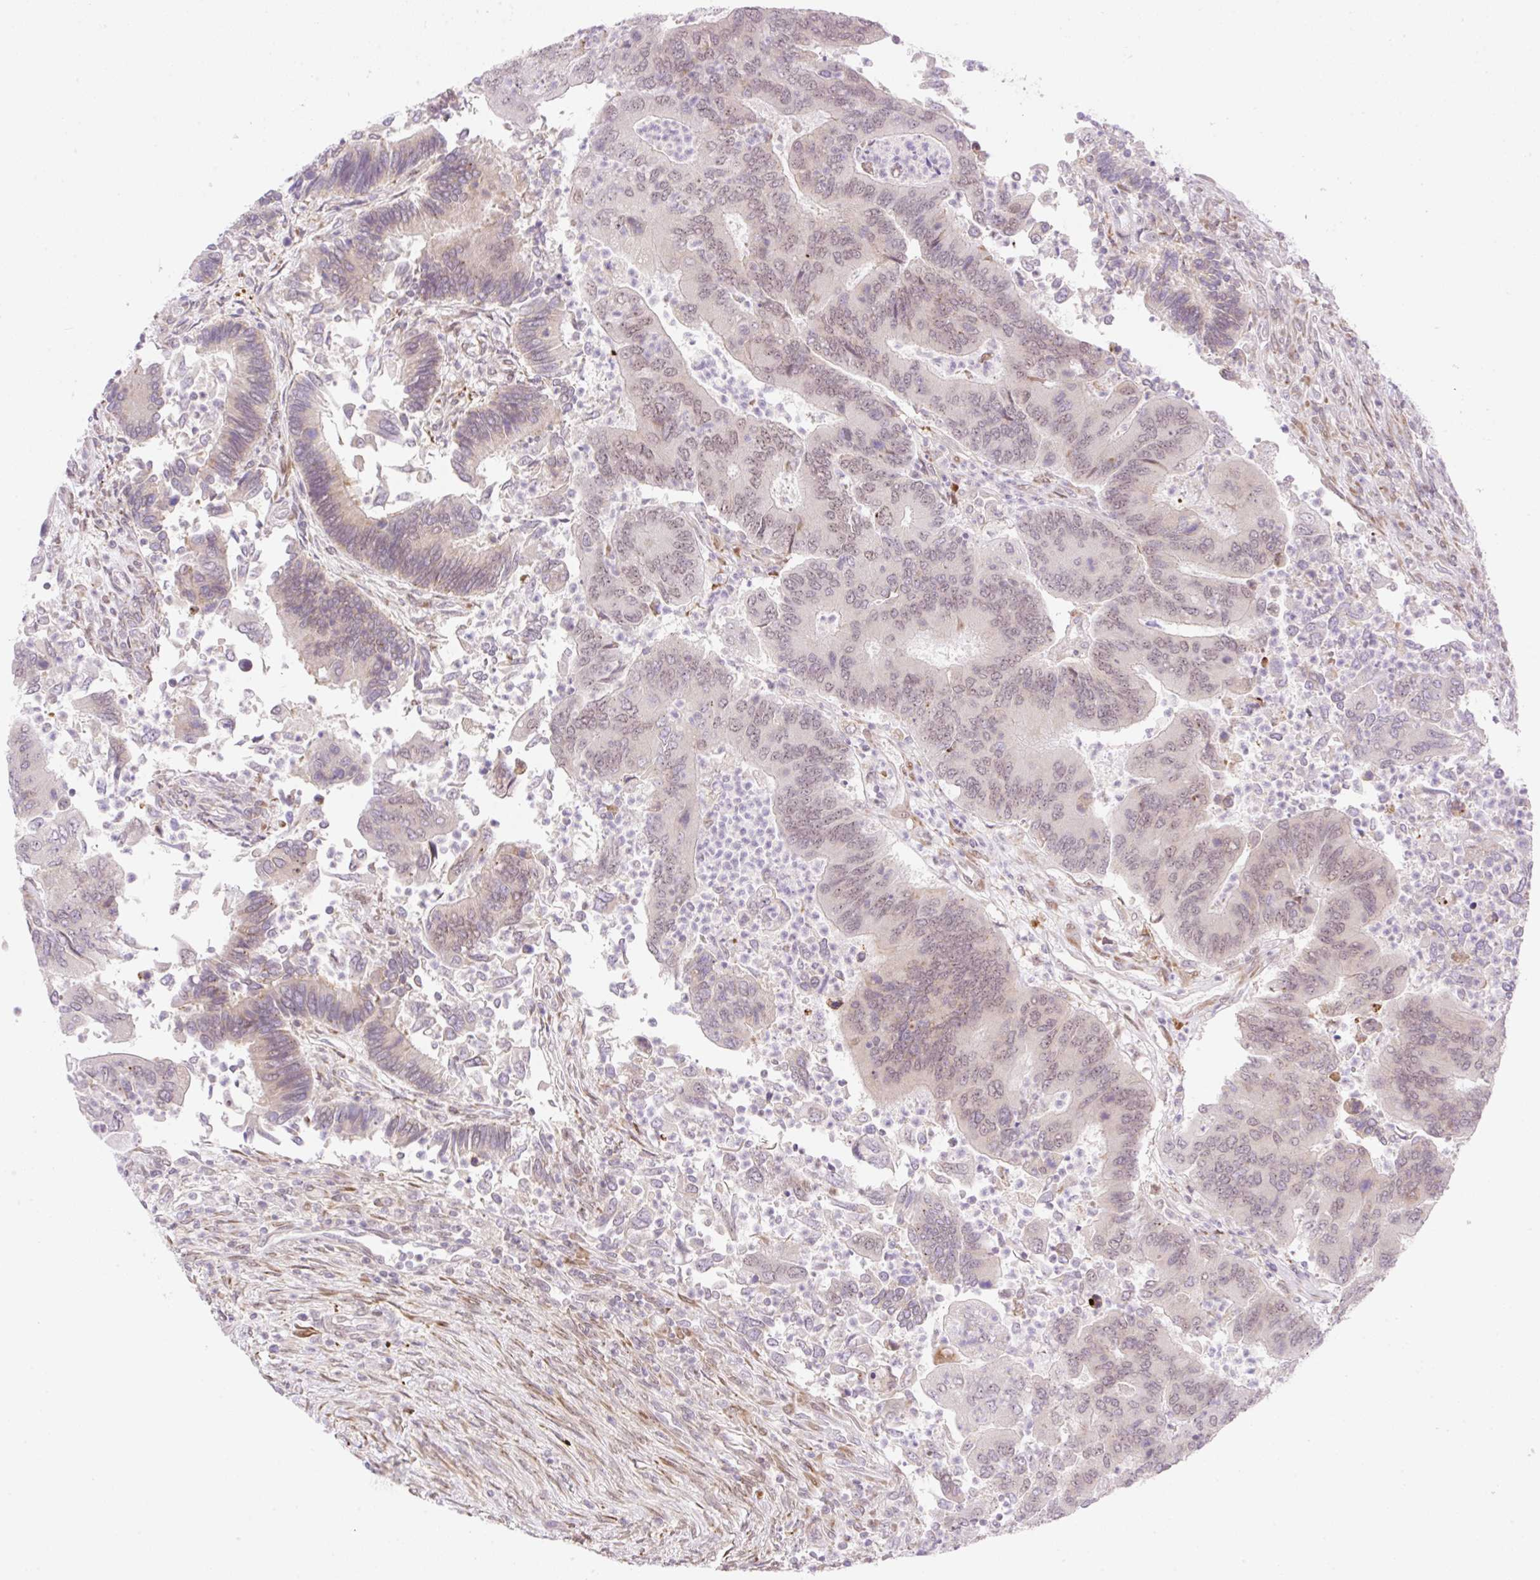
{"staining": {"intensity": "weak", "quantity": "25%-75%", "location": "nuclear"}, "tissue": "colorectal cancer", "cell_type": "Tumor cells", "image_type": "cancer", "snomed": [{"axis": "morphology", "description": "Adenocarcinoma, NOS"}, {"axis": "topography", "description": "Colon"}], "caption": "Immunohistochemistry (IHC) histopathology image of neoplastic tissue: human colorectal adenocarcinoma stained using immunohistochemistry (IHC) exhibits low levels of weak protein expression localized specifically in the nuclear of tumor cells, appearing as a nuclear brown color.", "gene": "ZFP41", "patient": {"sex": "female", "age": 67}}